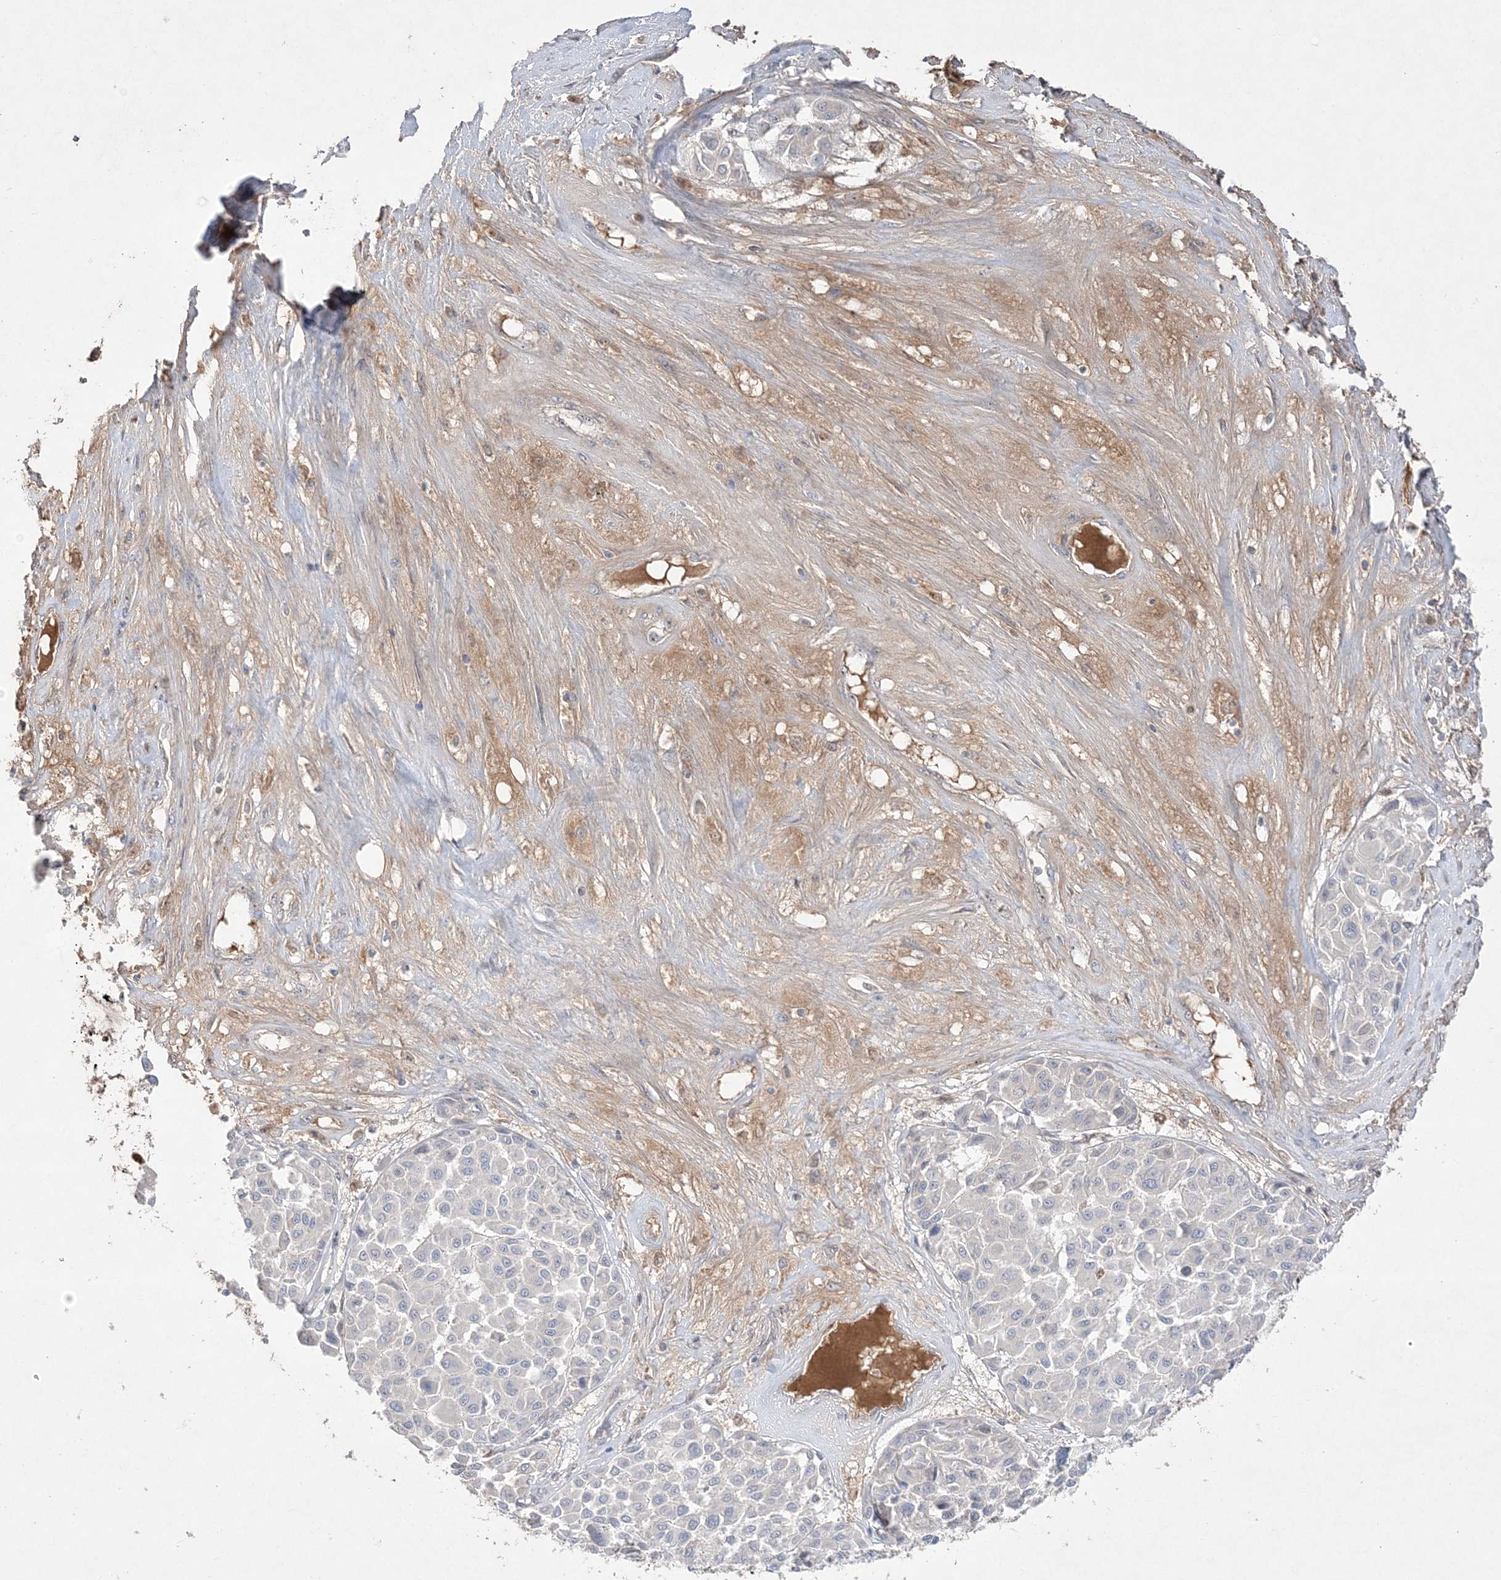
{"staining": {"intensity": "negative", "quantity": "none", "location": "none"}, "tissue": "melanoma", "cell_type": "Tumor cells", "image_type": "cancer", "snomed": [{"axis": "morphology", "description": "Malignant melanoma, Metastatic site"}, {"axis": "topography", "description": "Soft tissue"}], "caption": "Micrograph shows no protein staining in tumor cells of malignant melanoma (metastatic site) tissue.", "gene": "NOP16", "patient": {"sex": "male", "age": 41}}